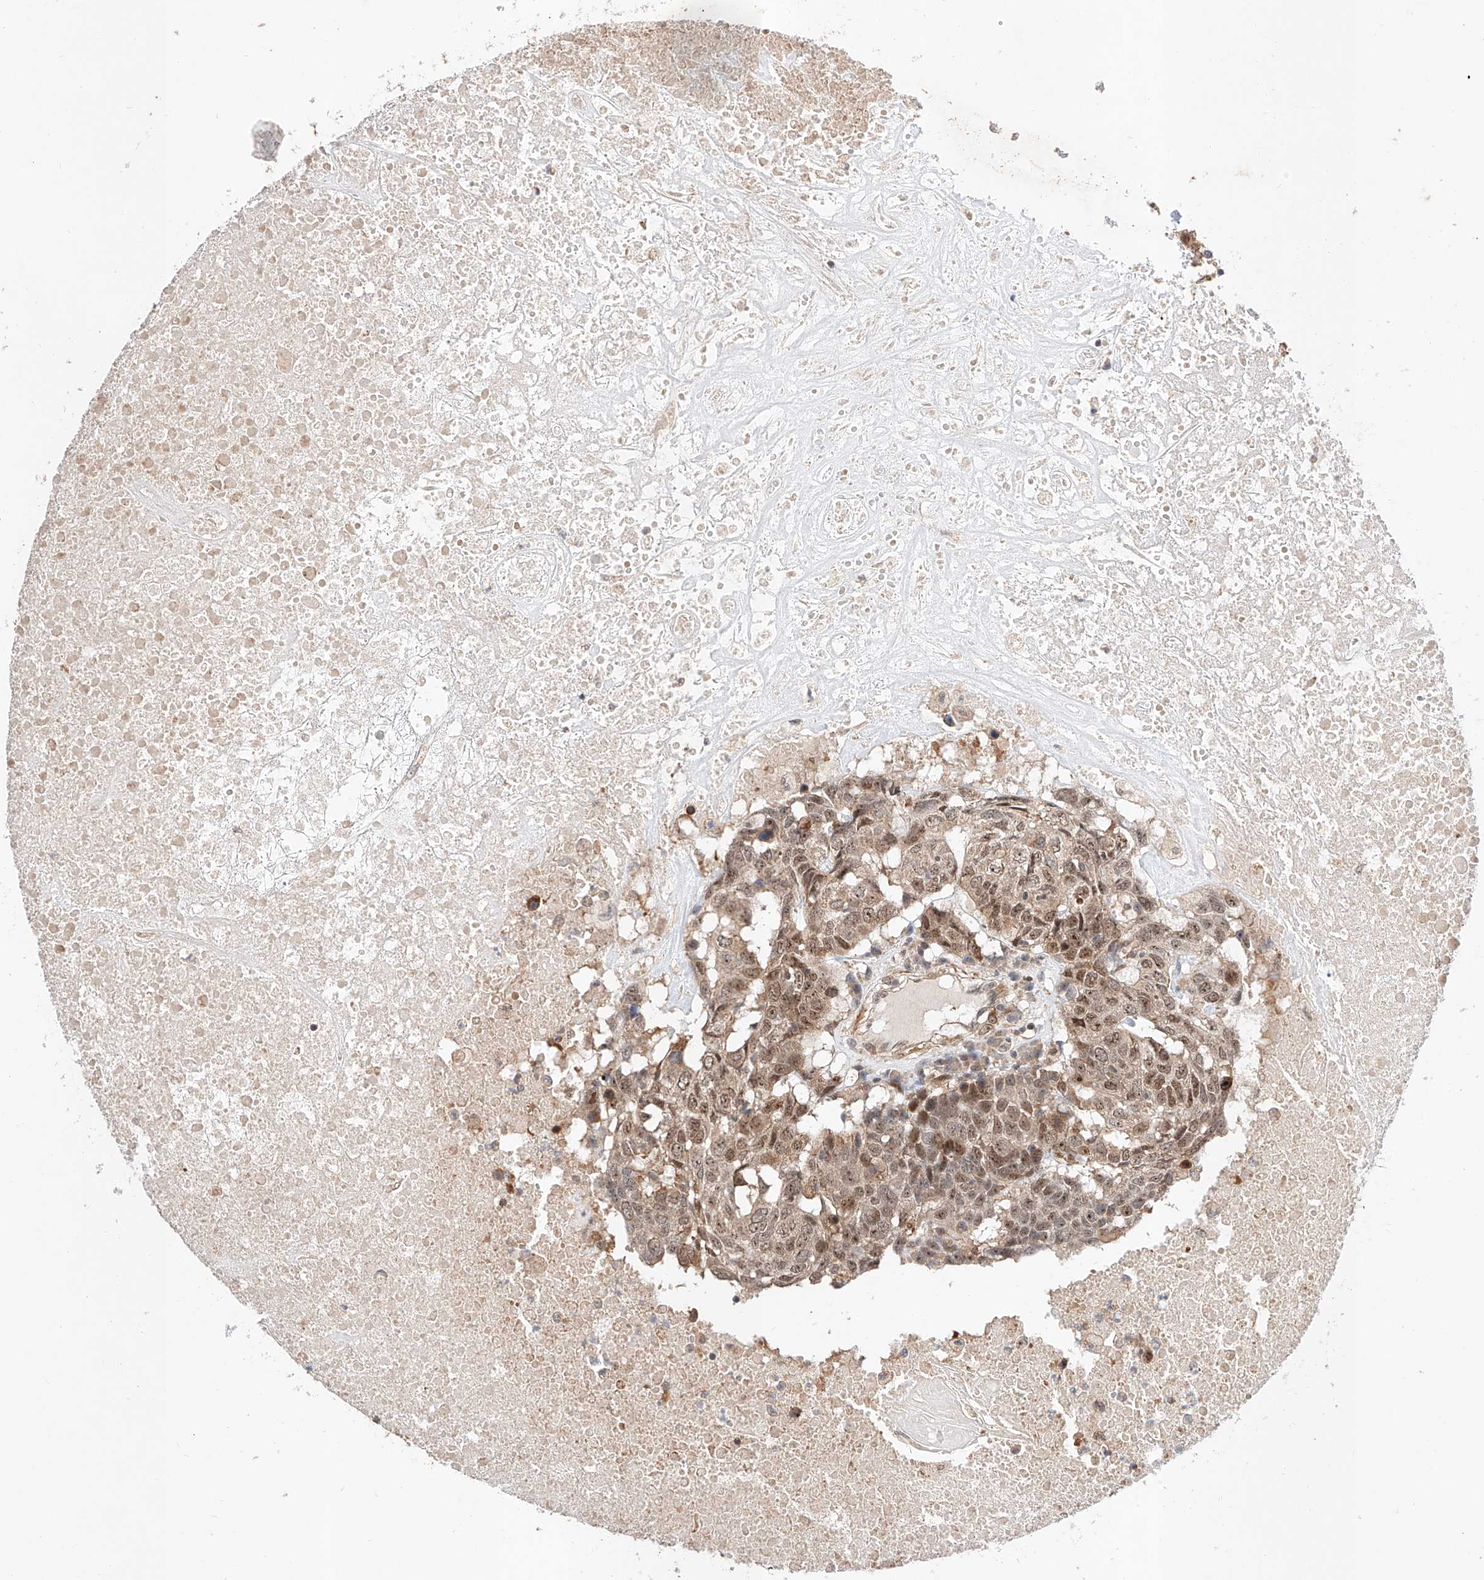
{"staining": {"intensity": "moderate", "quantity": ">75%", "location": "cytoplasmic/membranous,nuclear"}, "tissue": "head and neck cancer", "cell_type": "Tumor cells", "image_type": "cancer", "snomed": [{"axis": "morphology", "description": "Squamous cell carcinoma, NOS"}, {"axis": "topography", "description": "Head-Neck"}], "caption": "Immunohistochemistry (IHC) of human head and neck squamous cell carcinoma displays medium levels of moderate cytoplasmic/membranous and nuclear expression in approximately >75% of tumor cells.", "gene": "RAB23", "patient": {"sex": "male", "age": 66}}